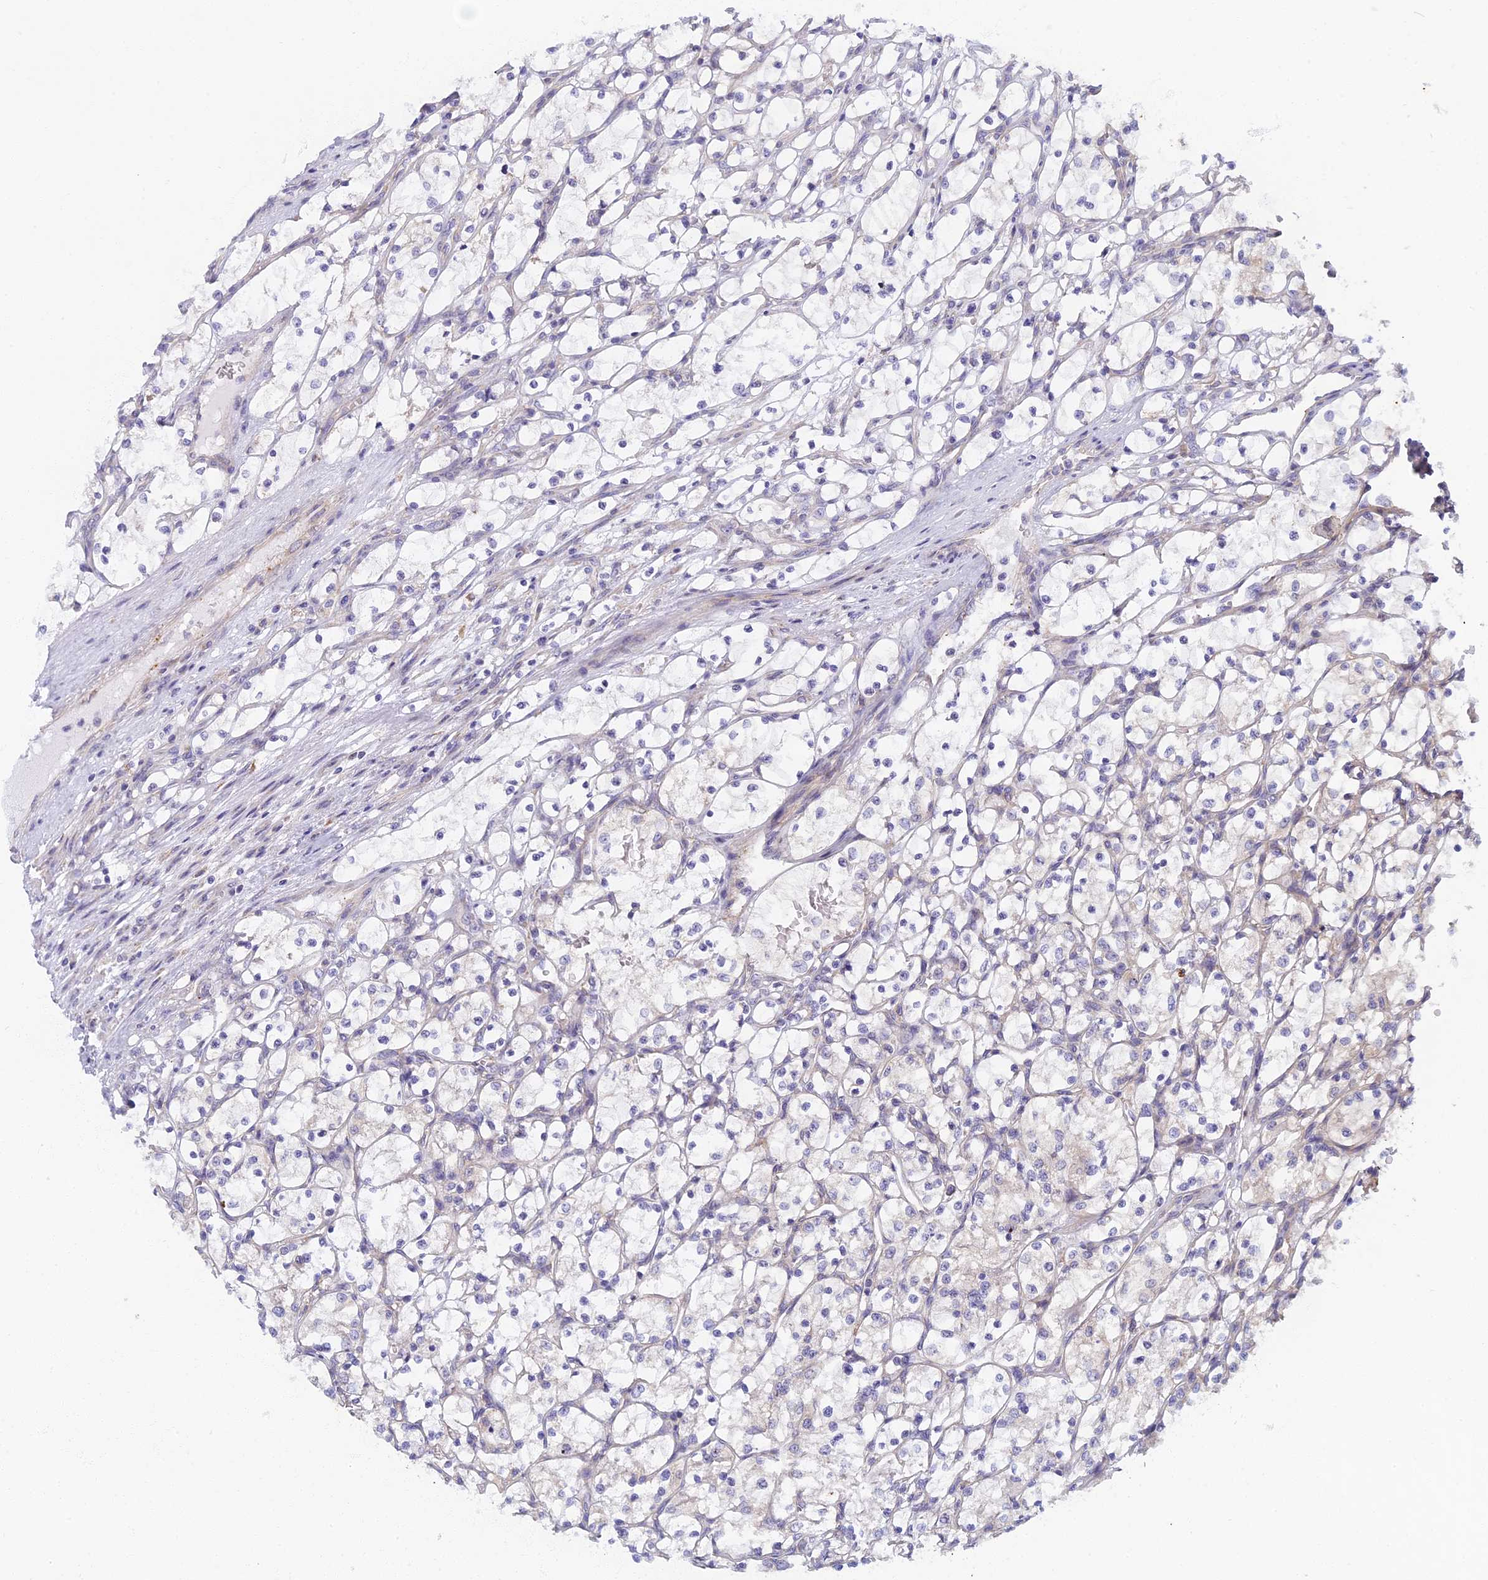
{"staining": {"intensity": "negative", "quantity": "none", "location": "none"}, "tissue": "renal cancer", "cell_type": "Tumor cells", "image_type": "cancer", "snomed": [{"axis": "morphology", "description": "Adenocarcinoma, NOS"}, {"axis": "topography", "description": "Kidney"}], "caption": "High magnification brightfield microscopy of renal cancer (adenocarcinoma) stained with DAB (brown) and counterstained with hematoxylin (blue): tumor cells show no significant positivity. (DAB immunohistochemistry with hematoxylin counter stain).", "gene": "DDX51", "patient": {"sex": "female", "age": 69}}